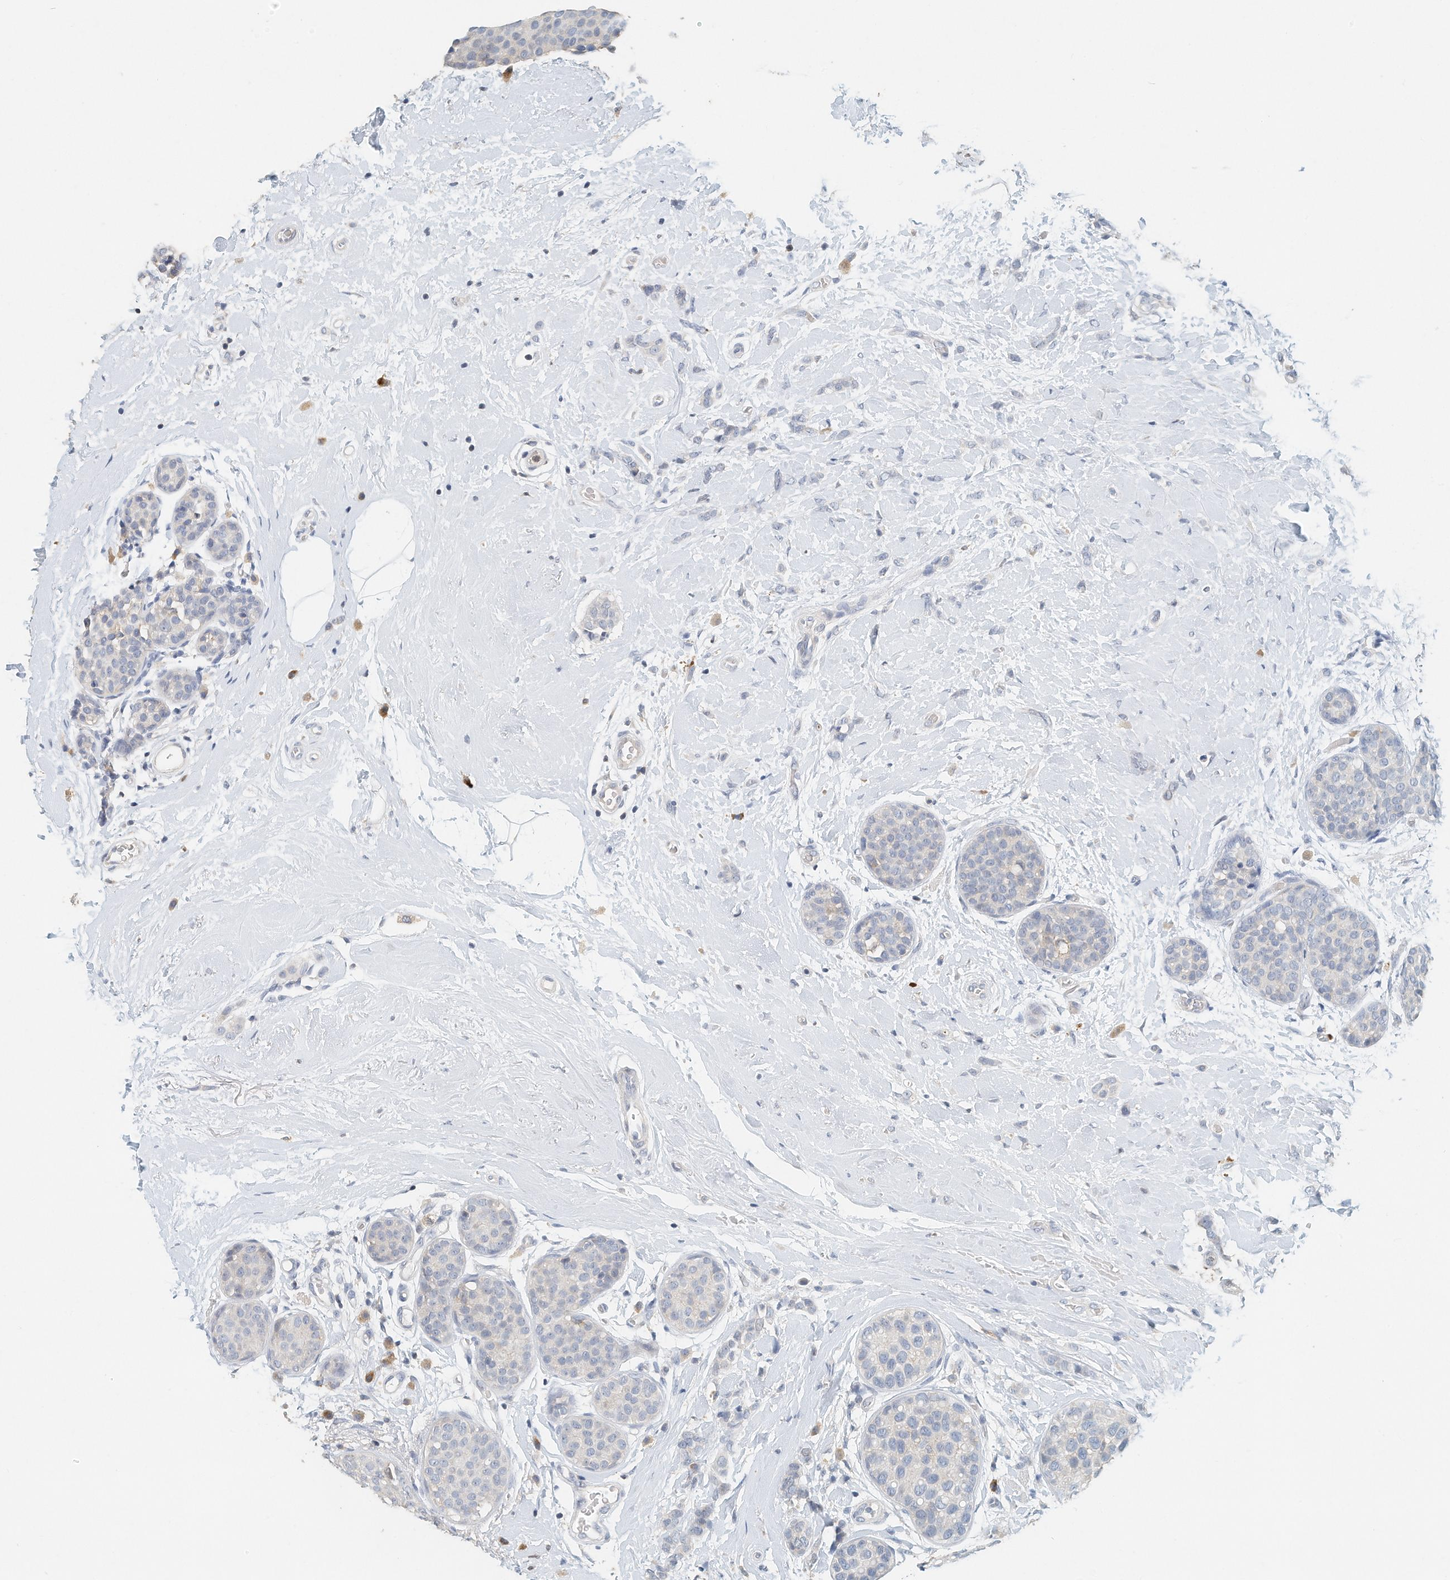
{"staining": {"intensity": "negative", "quantity": "none", "location": "none"}, "tissue": "breast cancer", "cell_type": "Tumor cells", "image_type": "cancer", "snomed": [{"axis": "morphology", "description": "Lobular carcinoma, in situ"}, {"axis": "morphology", "description": "Lobular carcinoma"}, {"axis": "topography", "description": "Breast"}], "caption": "This micrograph is of breast cancer (lobular carcinoma) stained with immunohistochemistry to label a protein in brown with the nuclei are counter-stained blue. There is no staining in tumor cells.", "gene": "MICAL1", "patient": {"sex": "female", "age": 41}}